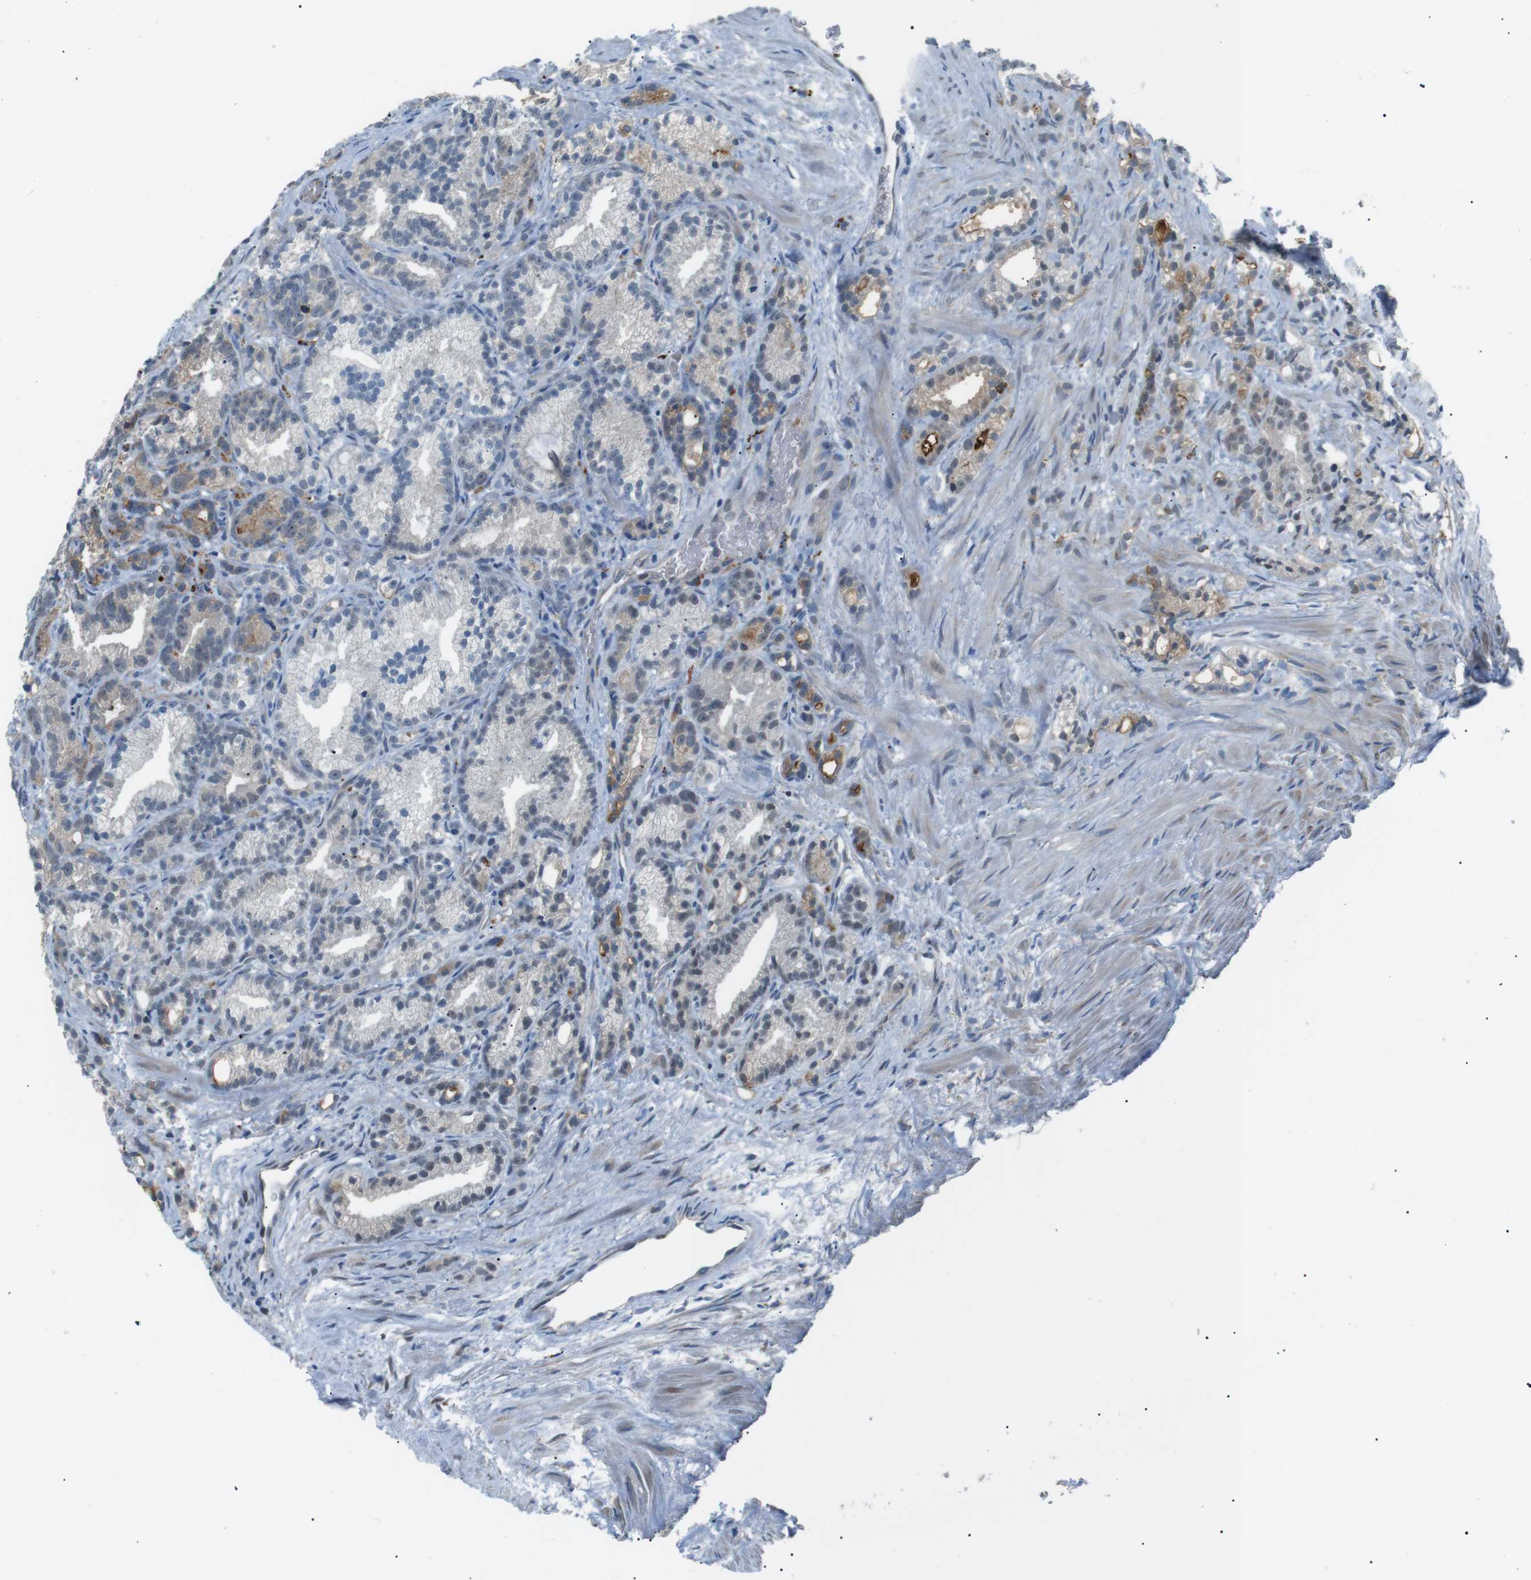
{"staining": {"intensity": "weak", "quantity": "<25%", "location": "cytoplasmic/membranous"}, "tissue": "prostate cancer", "cell_type": "Tumor cells", "image_type": "cancer", "snomed": [{"axis": "morphology", "description": "Adenocarcinoma, Low grade"}, {"axis": "topography", "description": "Prostate"}], "caption": "Protein analysis of prostate low-grade adenocarcinoma reveals no significant expression in tumor cells. Brightfield microscopy of IHC stained with DAB (brown) and hematoxylin (blue), captured at high magnification.", "gene": "B4GALNT2", "patient": {"sex": "male", "age": 89}}